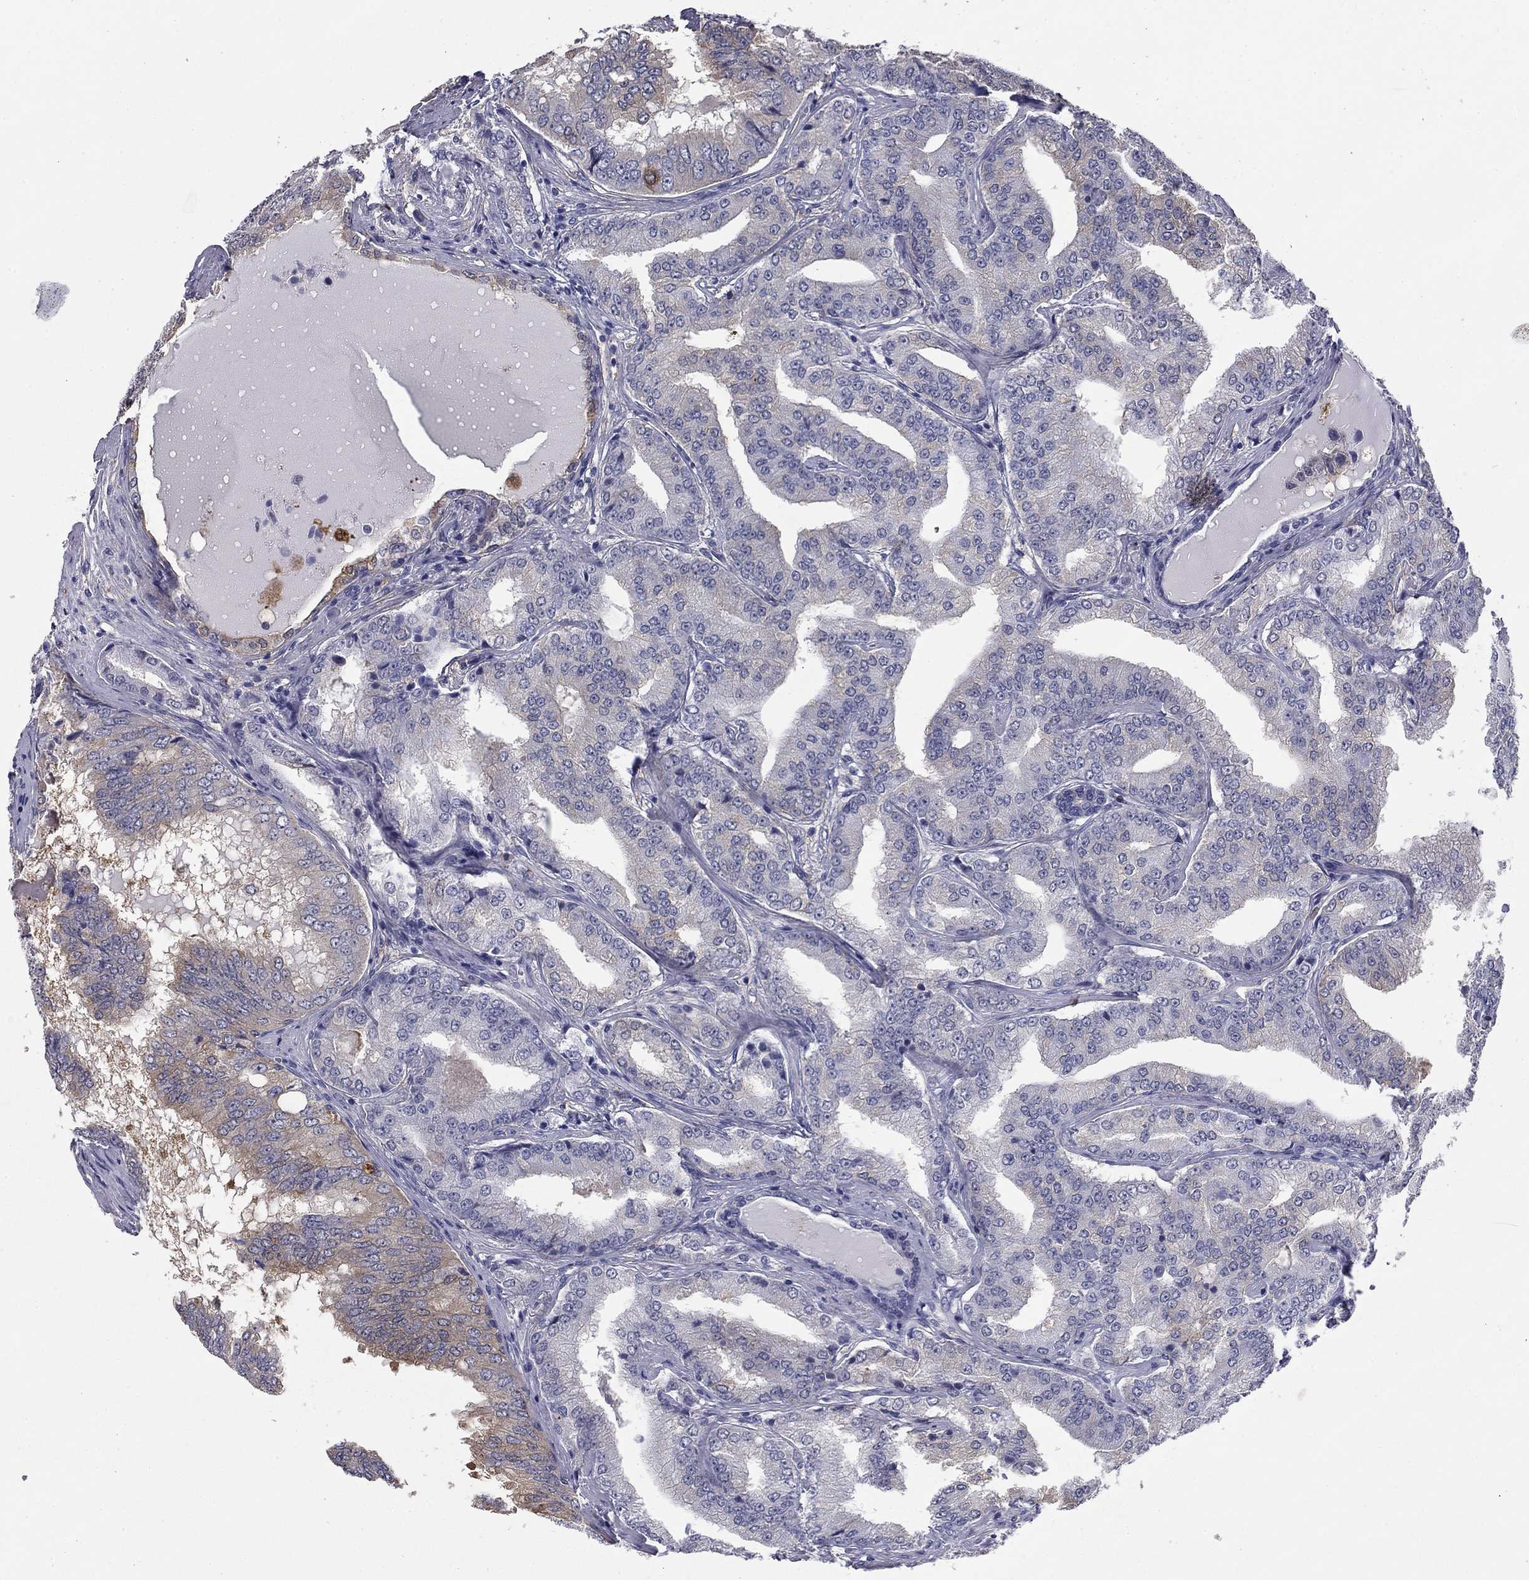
{"staining": {"intensity": "negative", "quantity": "none", "location": "none"}, "tissue": "prostate cancer", "cell_type": "Tumor cells", "image_type": "cancer", "snomed": [{"axis": "morphology", "description": "Adenocarcinoma, NOS"}, {"axis": "topography", "description": "Prostate"}], "caption": "Protein analysis of prostate cancer displays no significant expression in tumor cells. Nuclei are stained in blue.", "gene": "BCL2L14", "patient": {"sex": "male", "age": 65}}